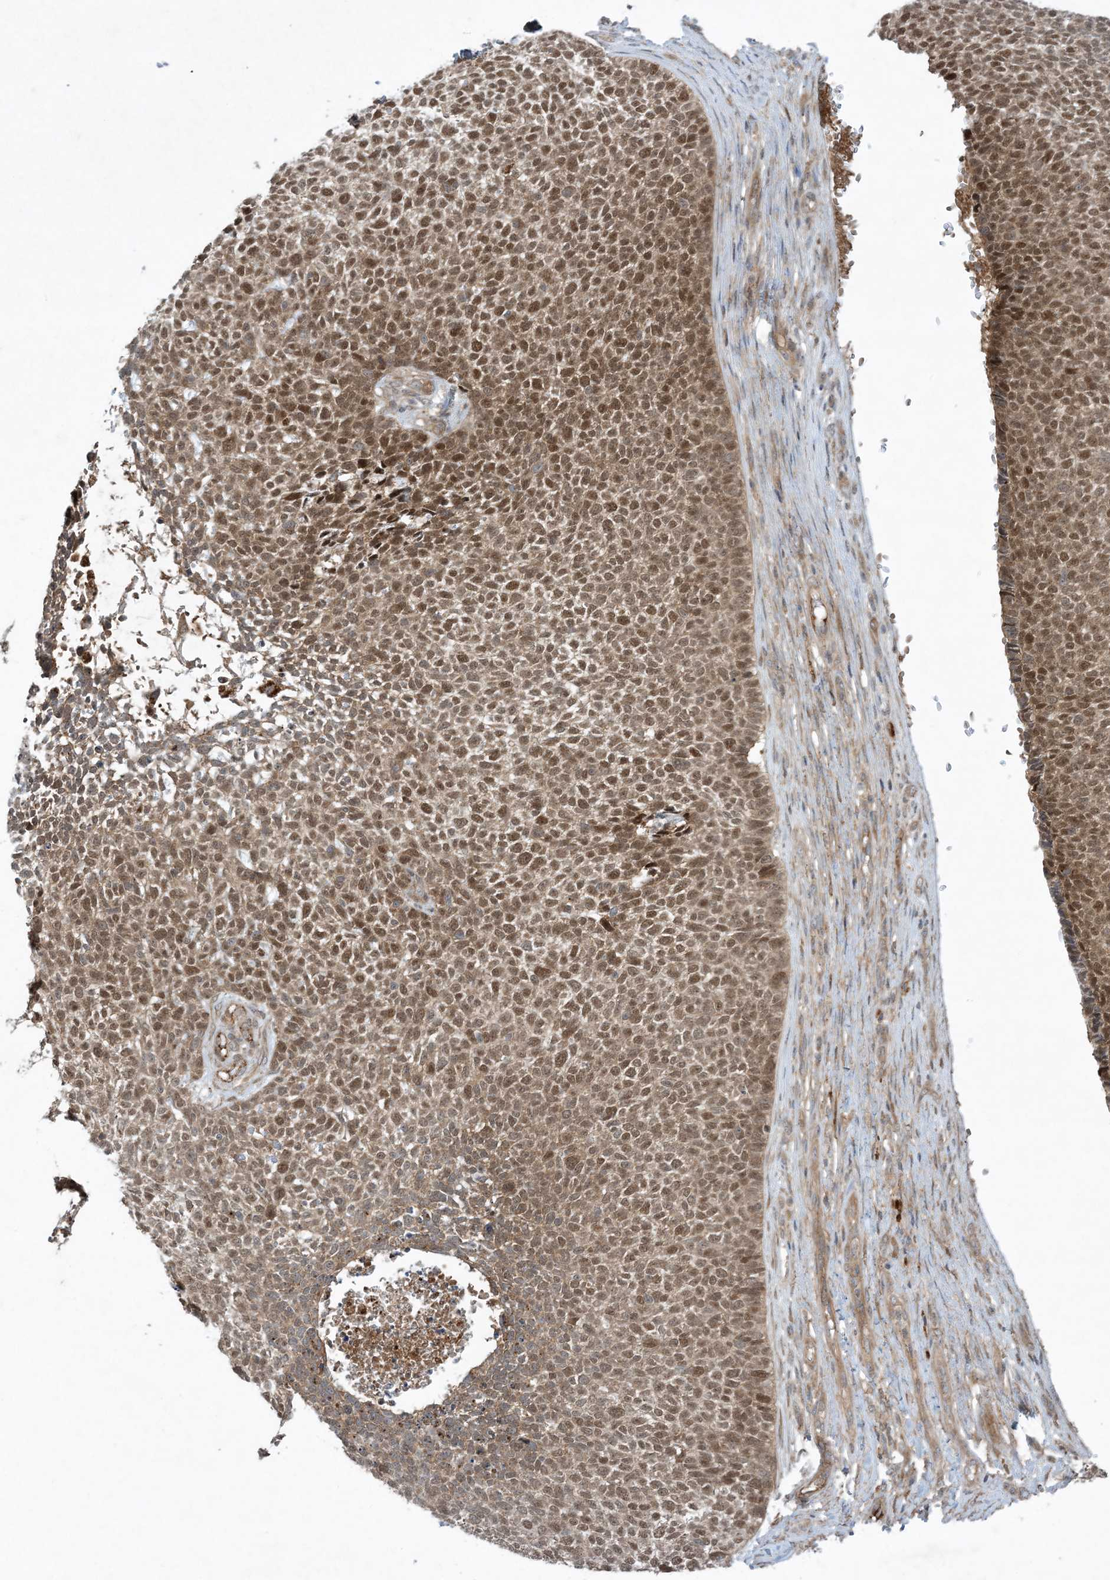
{"staining": {"intensity": "moderate", "quantity": ">75%", "location": "nuclear"}, "tissue": "skin cancer", "cell_type": "Tumor cells", "image_type": "cancer", "snomed": [{"axis": "morphology", "description": "Basal cell carcinoma"}, {"axis": "topography", "description": "Skin"}], "caption": "Skin basal cell carcinoma was stained to show a protein in brown. There is medium levels of moderate nuclear staining in about >75% of tumor cells.", "gene": "STAM2", "patient": {"sex": "female", "age": 84}}